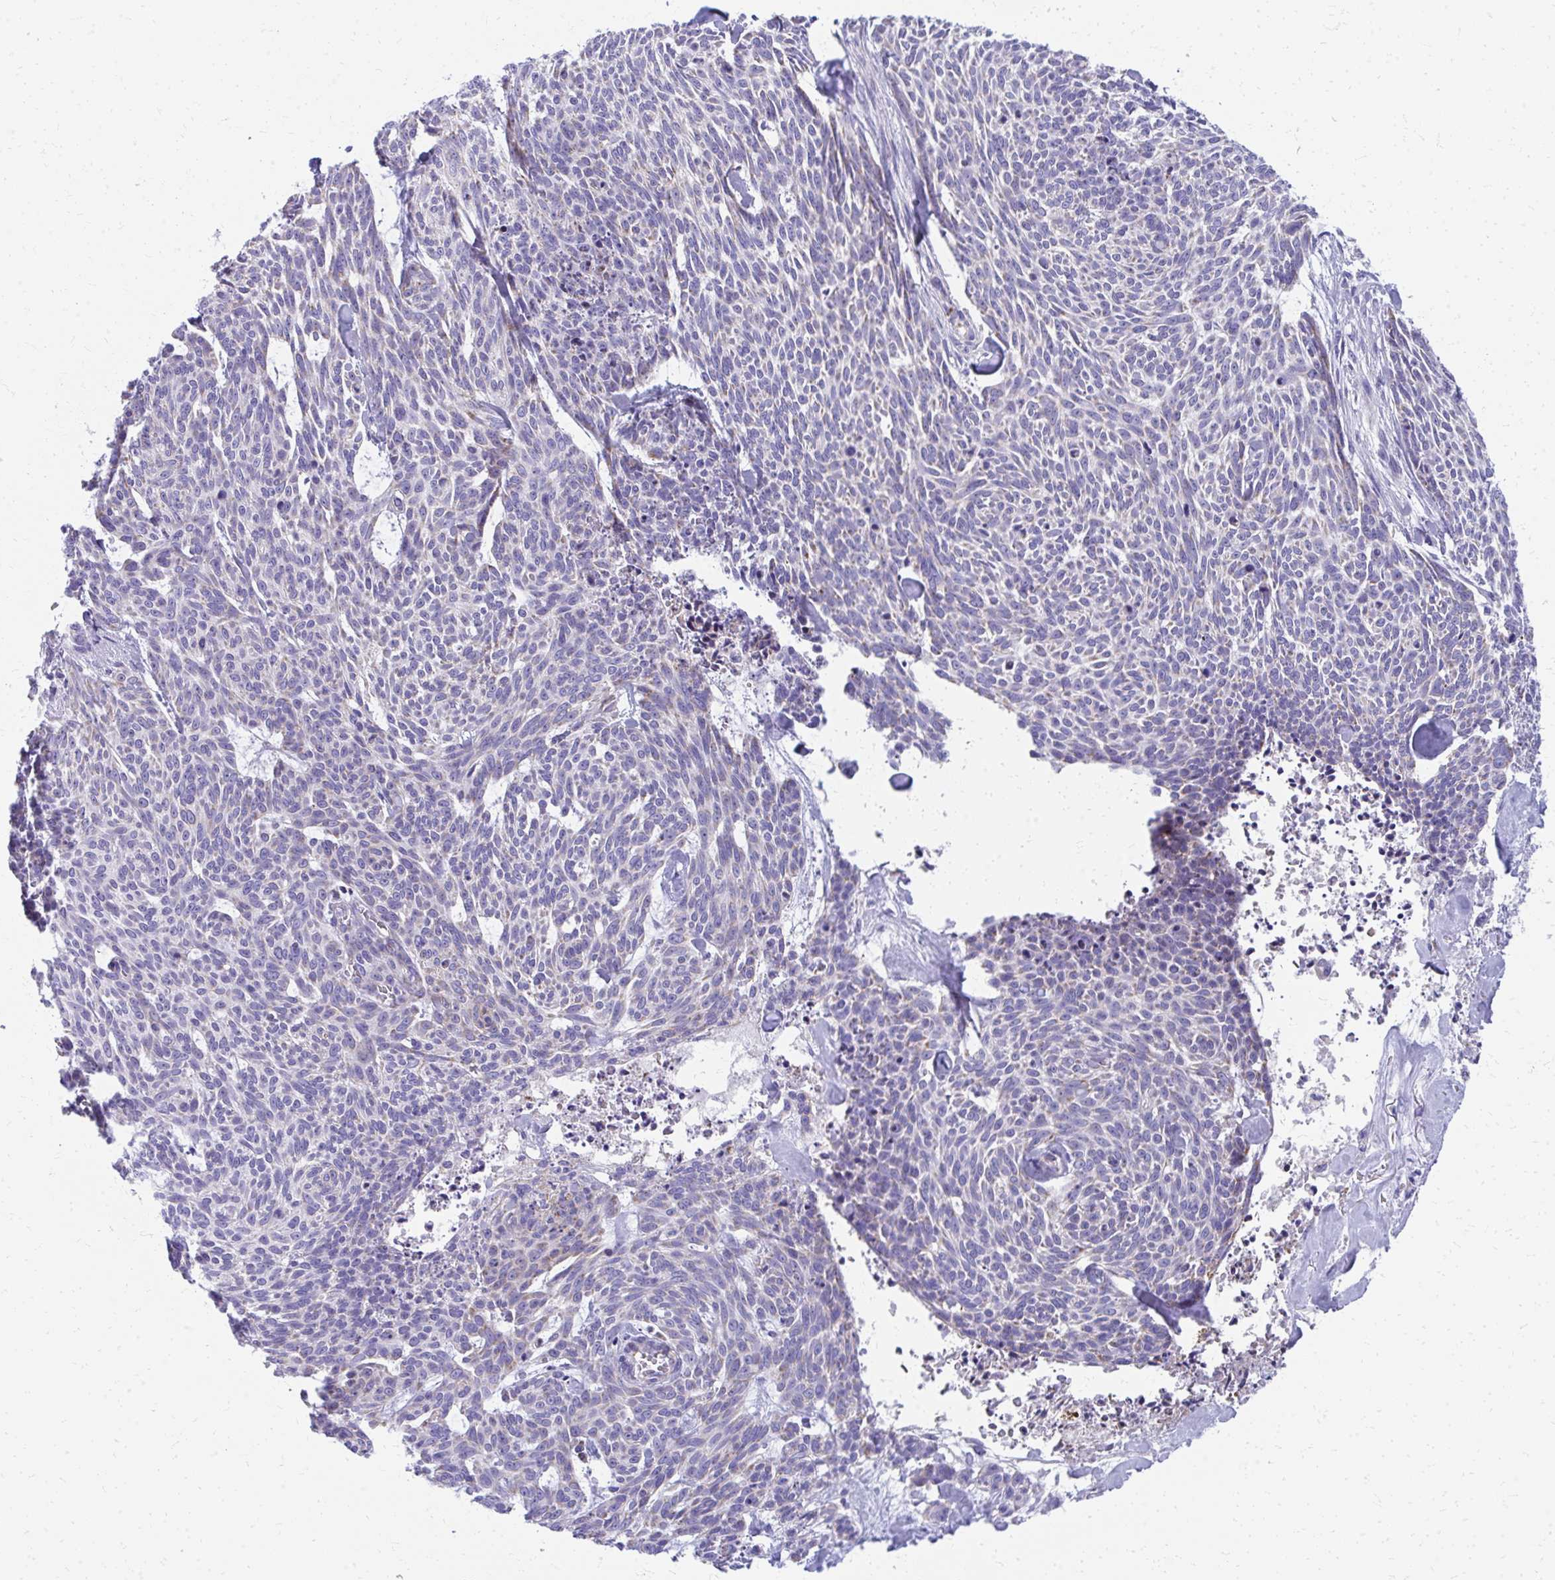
{"staining": {"intensity": "negative", "quantity": "none", "location": "none"}, "tissue": "skin cancer", "cell_type": "Tumor cells", "image_type": "cancer", "snomed": [{"axis": "morphology", "description": "Basal cell carcinoma"}, {"axis": "topography", "description": "Skin"}], "caption": "Protein analysis of skin cancer shows no significant staining in tumor cells.", "gene": "IL37", "patient": {"sex": "female", "age": 93}}